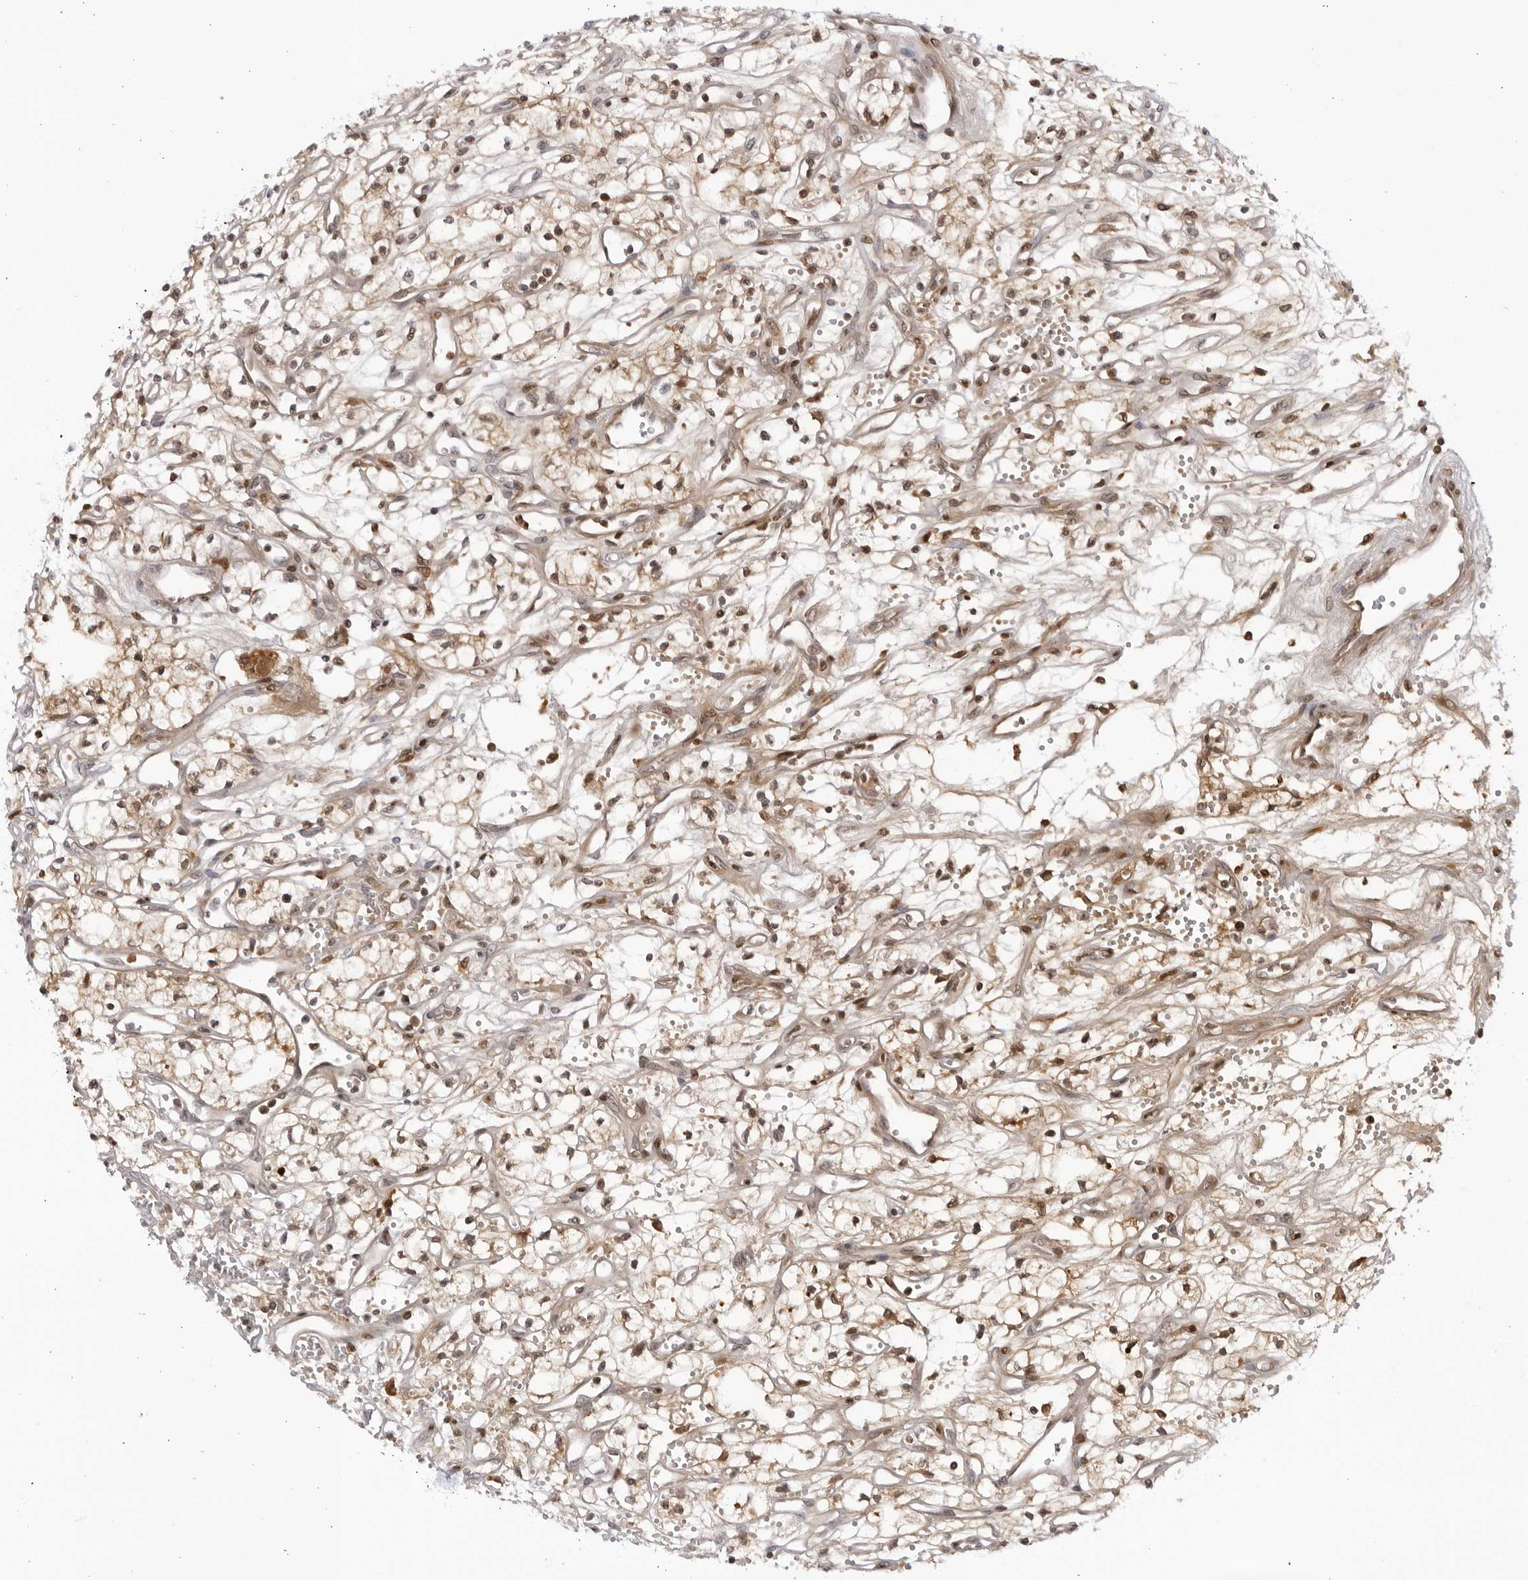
{"staining": {"intensity": "moderate", "quantity": ">75%", "location": "cytoplasmic/membranous,nuclear"}, "tissue": "renal cancer", "cell_type": "Tumor cells", "image_type": "cancer", "snomed": [{"axis": "morphology", "description": "Adenocarcinoma, NOS"}, {"axis": "topography", "description": "Kidney"}], "caption": "IHC micrograph of human renal cancer stained for a protein (brown), which shows medium levels of moderate cytoplasmic/membranous and nuclear positivity in approximately >75% of tumor cells.", "gene": "CNBD1", "patient": {"sex": "male", "age": 59}}